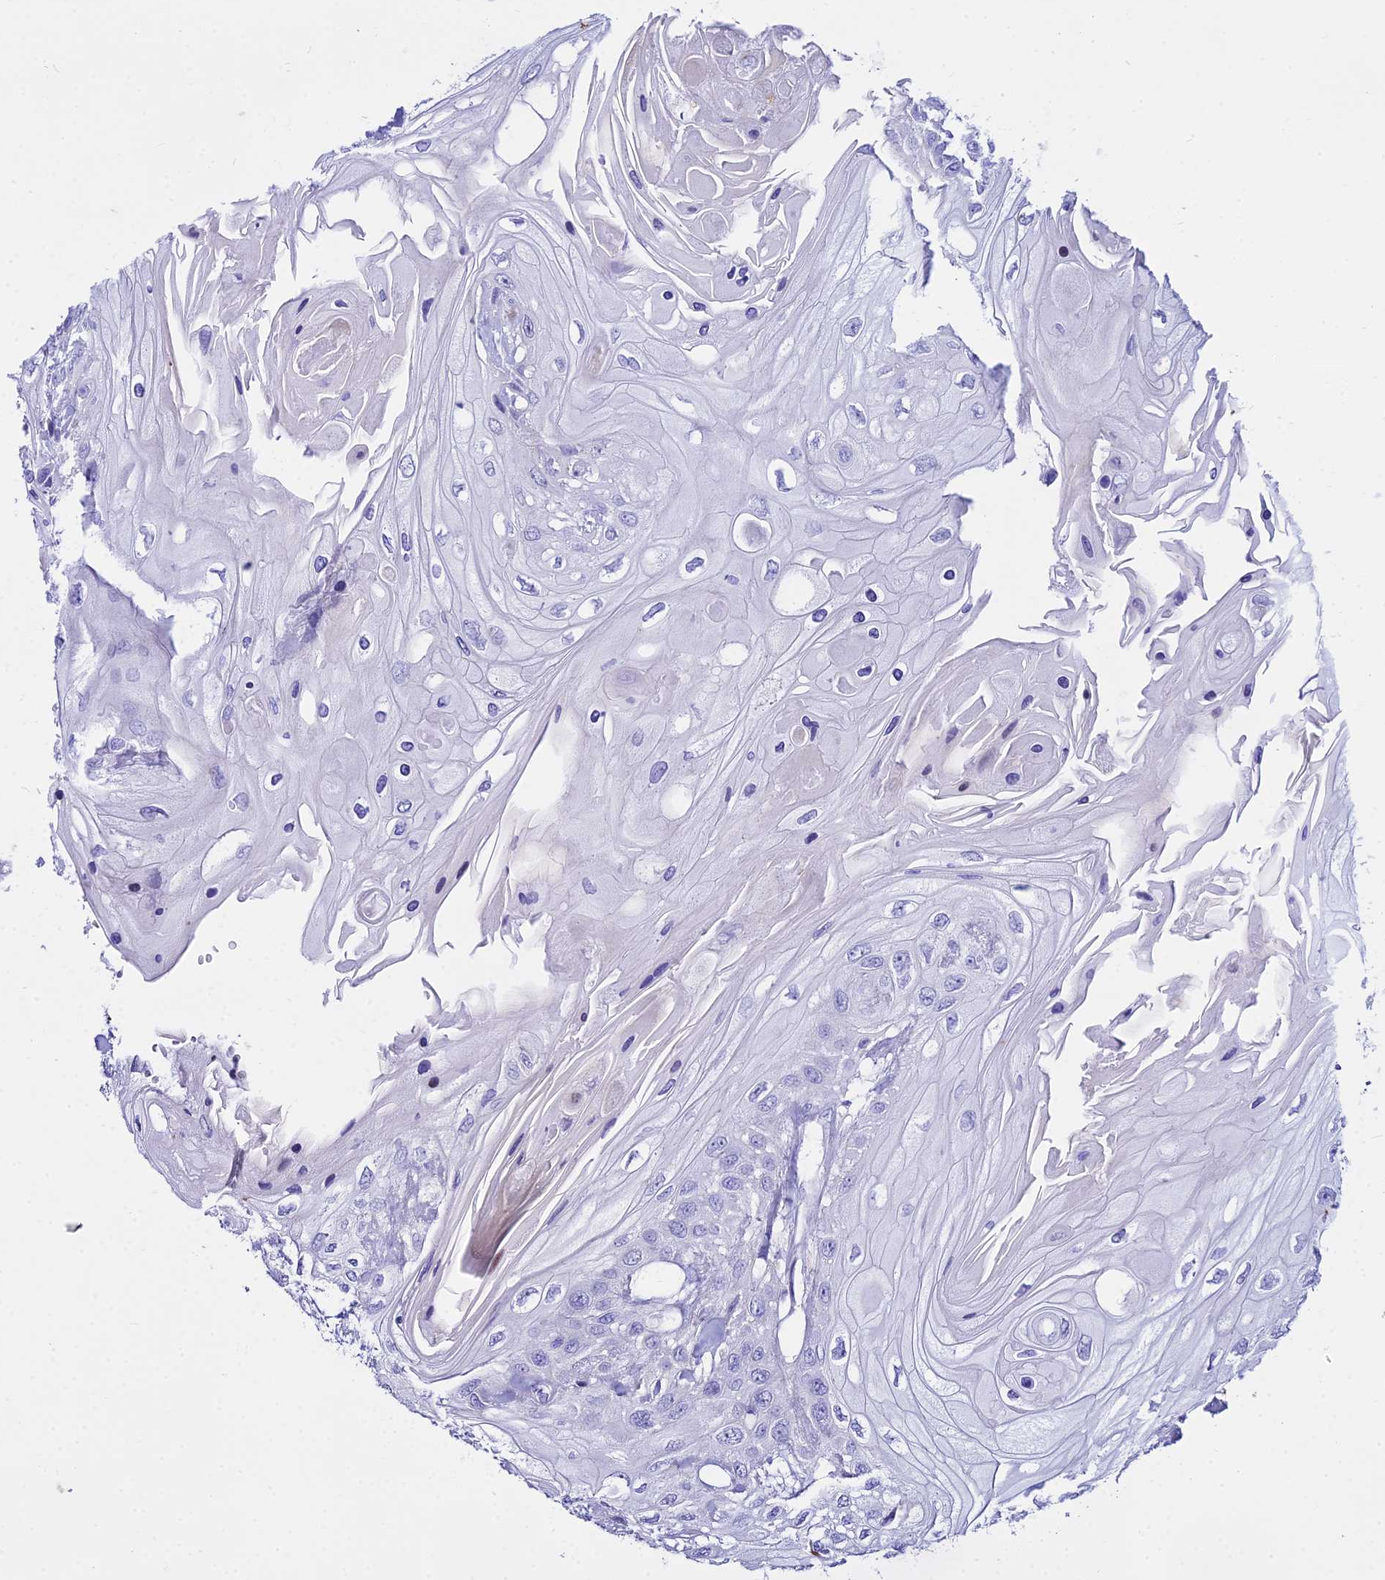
{"staining": {"intensity": "negative", "quantity": "none", "location": "none"}, "tissue": "head and neck cancer", "cell_type": "Tumor cells", "image_type": "cancer", "snomed": [{"axis": "morphology", "description": "Squamous cell carcinoma, NOS"}, {"axis": "topography", "description": "Head-Neck"}], "caption": "Squamous cell carcinoma (head and neck) was stained to show a protein in brown. There is no significant staining in tumor cells. Brightfield microscopy of IHC stained with DAB (3,3'-diaminobenzidine) (brown) and hematoxylin (blue), captured at high magnification.", "gene": "DLX1", "patient": {"sex": "female", "age": 43}}